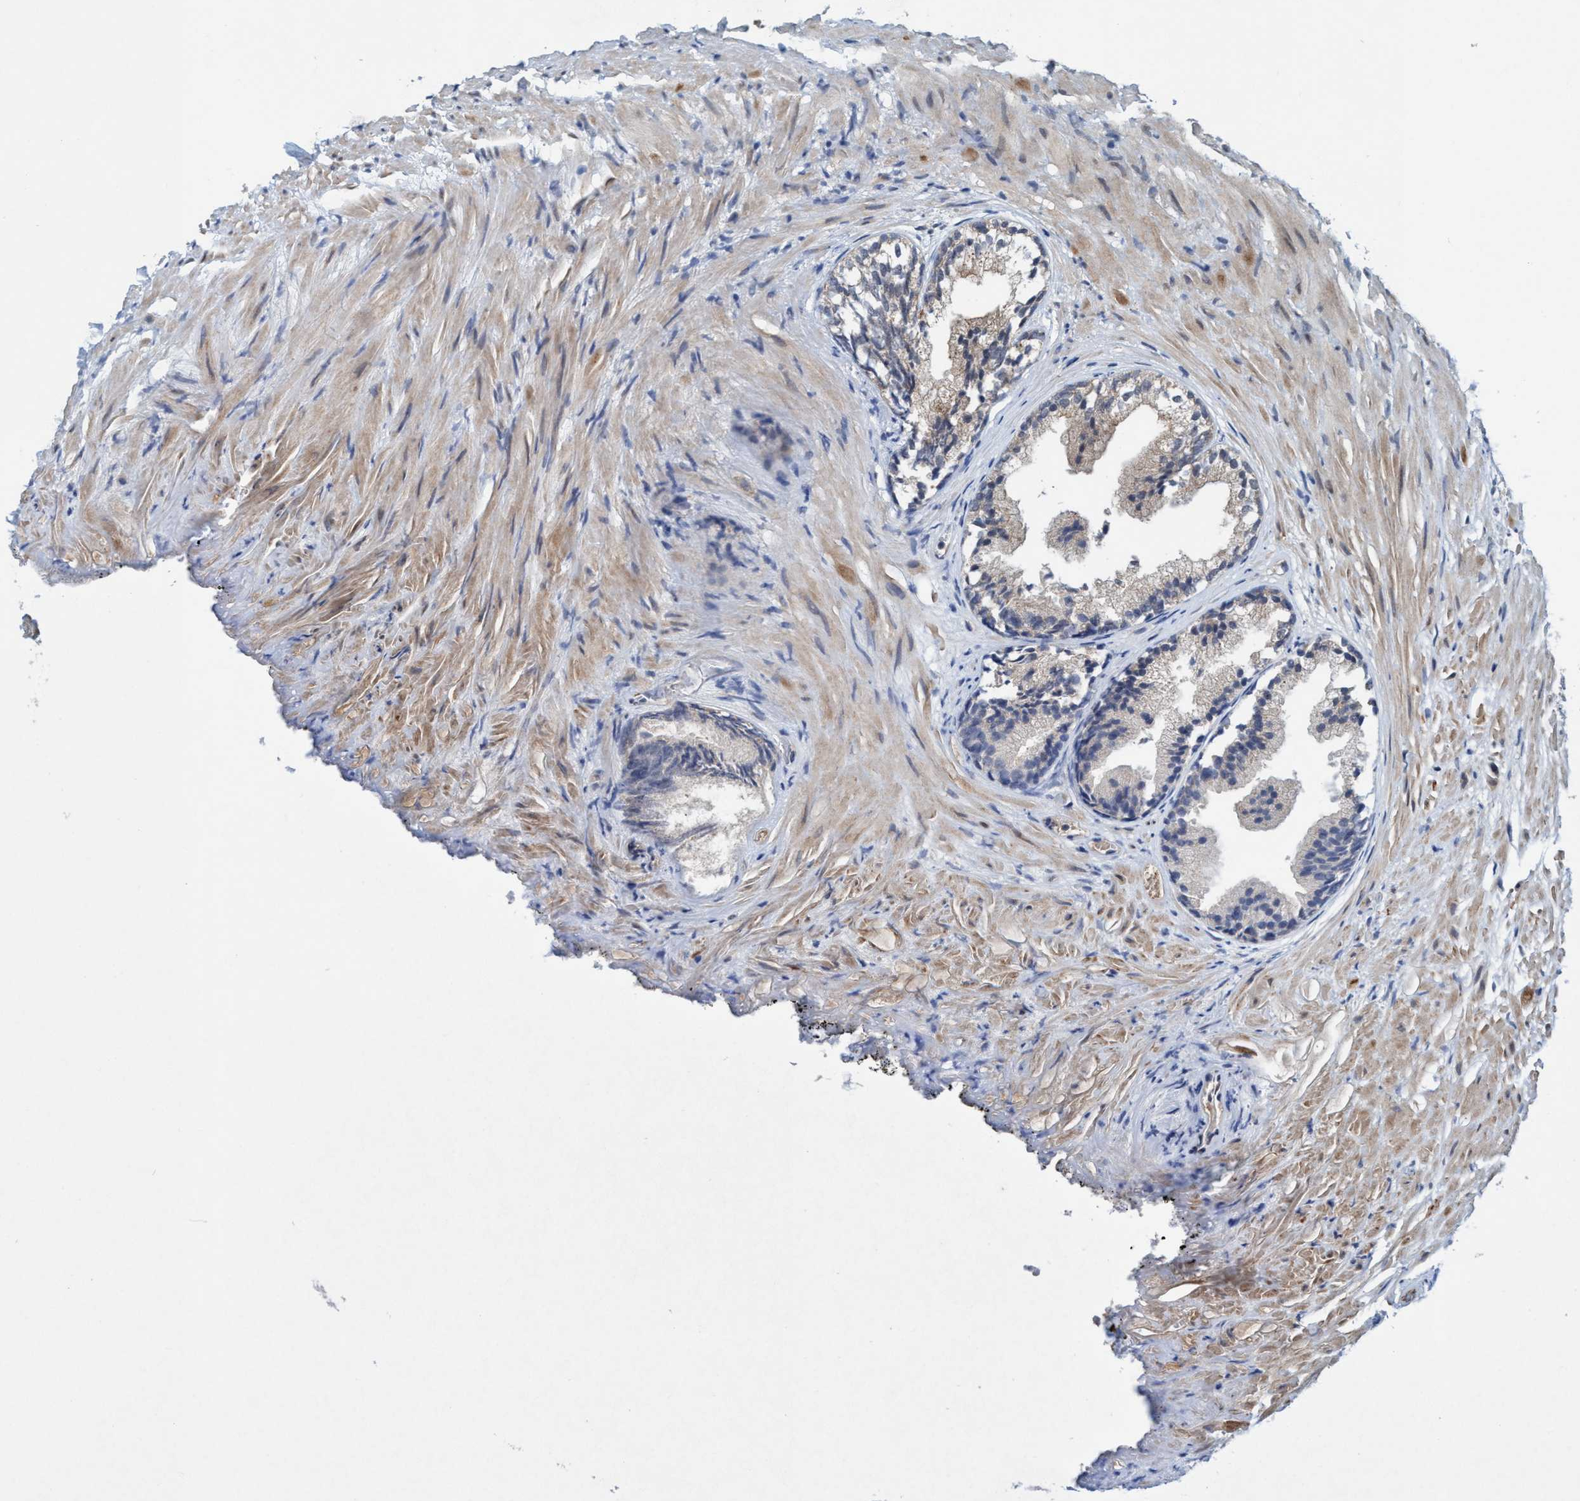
{"staining": {"intensity": "weak", "quantity": "<25%", "location": "cytoplasmic/membranous"}, "tissue": "prostate", "cell_type": "Glandular cells", "image_type": "normal", "snomed": [{"axis": "morphology", "description": "Normal tissue, NOS"}, {"axis": "topography", "description": "Prostate"}], "caption": "This image is of unremarkable prostate stained with immunohistochemistry to label a protein in brown with the nuclei are counter-stained blue. There is no expression in glandular cells.", "gene": "TRIM65", "patient": {"sex": "male", "age": 76}}